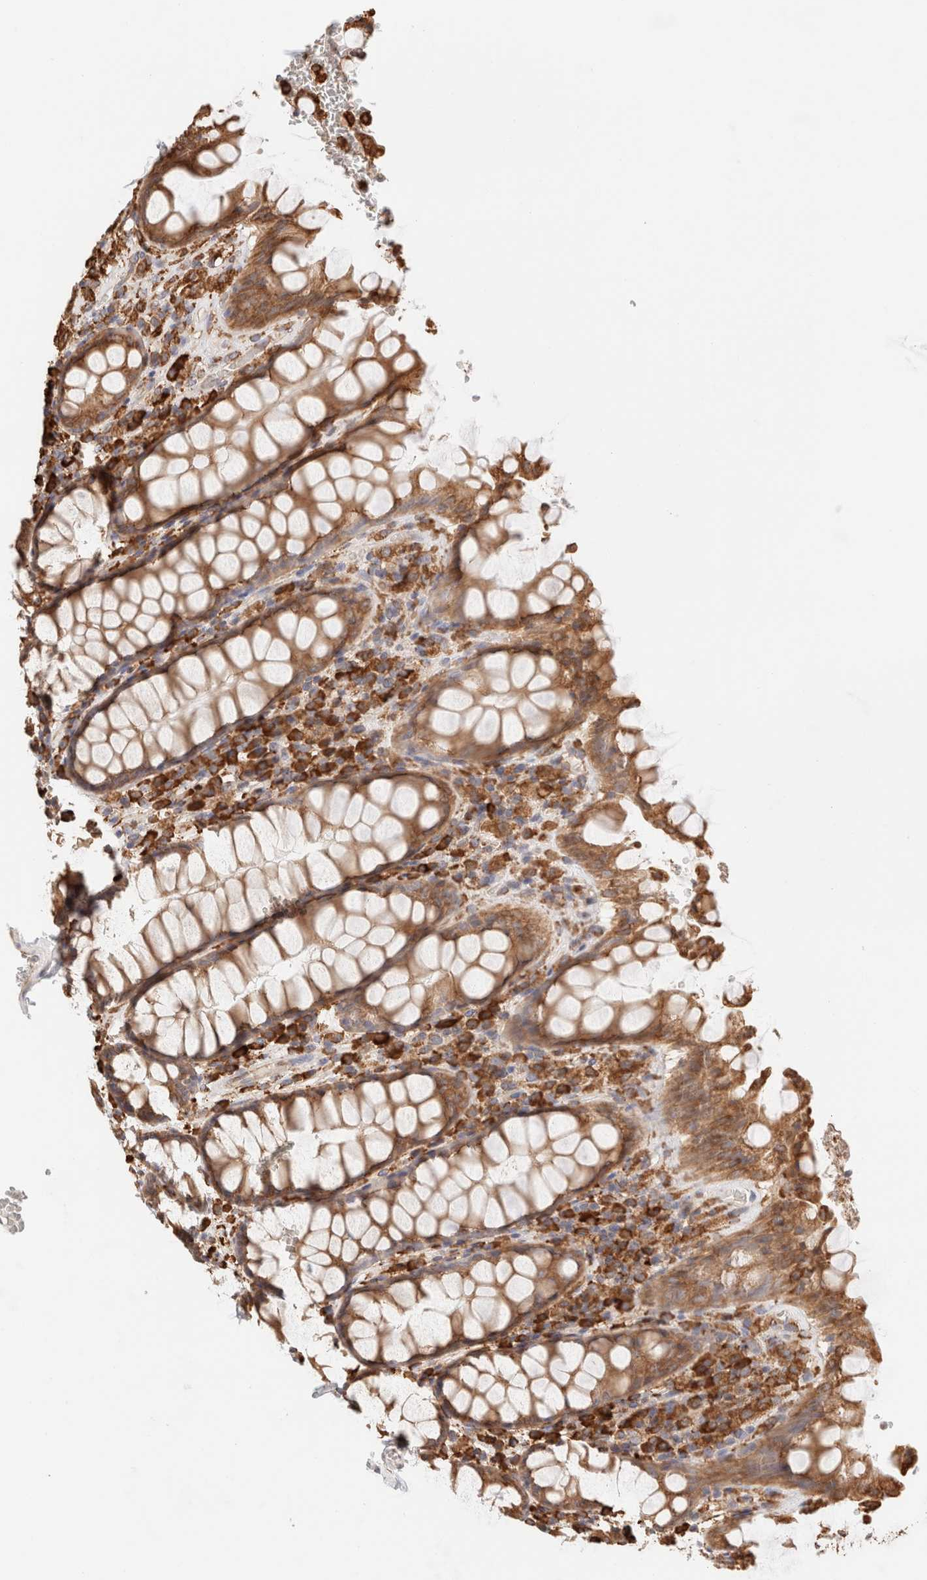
{"staining": {"intensity": "moderate", "quantity": ">75%", "location": "cytoplasmic/membranous"}, "tissue": "rectum", "cell_type": "Glandular cells", "image_type": "normal", "snomed": [{"axis": "morphology", "description": "Normal tissue, NOS"}, {"axis": "topography", "description": "Rectum"}], "caption": "Immunohistochemical staining of normal rectum displays medium levels of moderate cytoplasmic/membranous expression in approximately >75% of glandular cells. The staining was performed using DAB (3,3'-diaminobenzidine), with brown indicating positive protein expression. Nuclei are stained blue with hematoxylin.", "gene": "FER", "patient": {"sex": "male", "age": 64}}